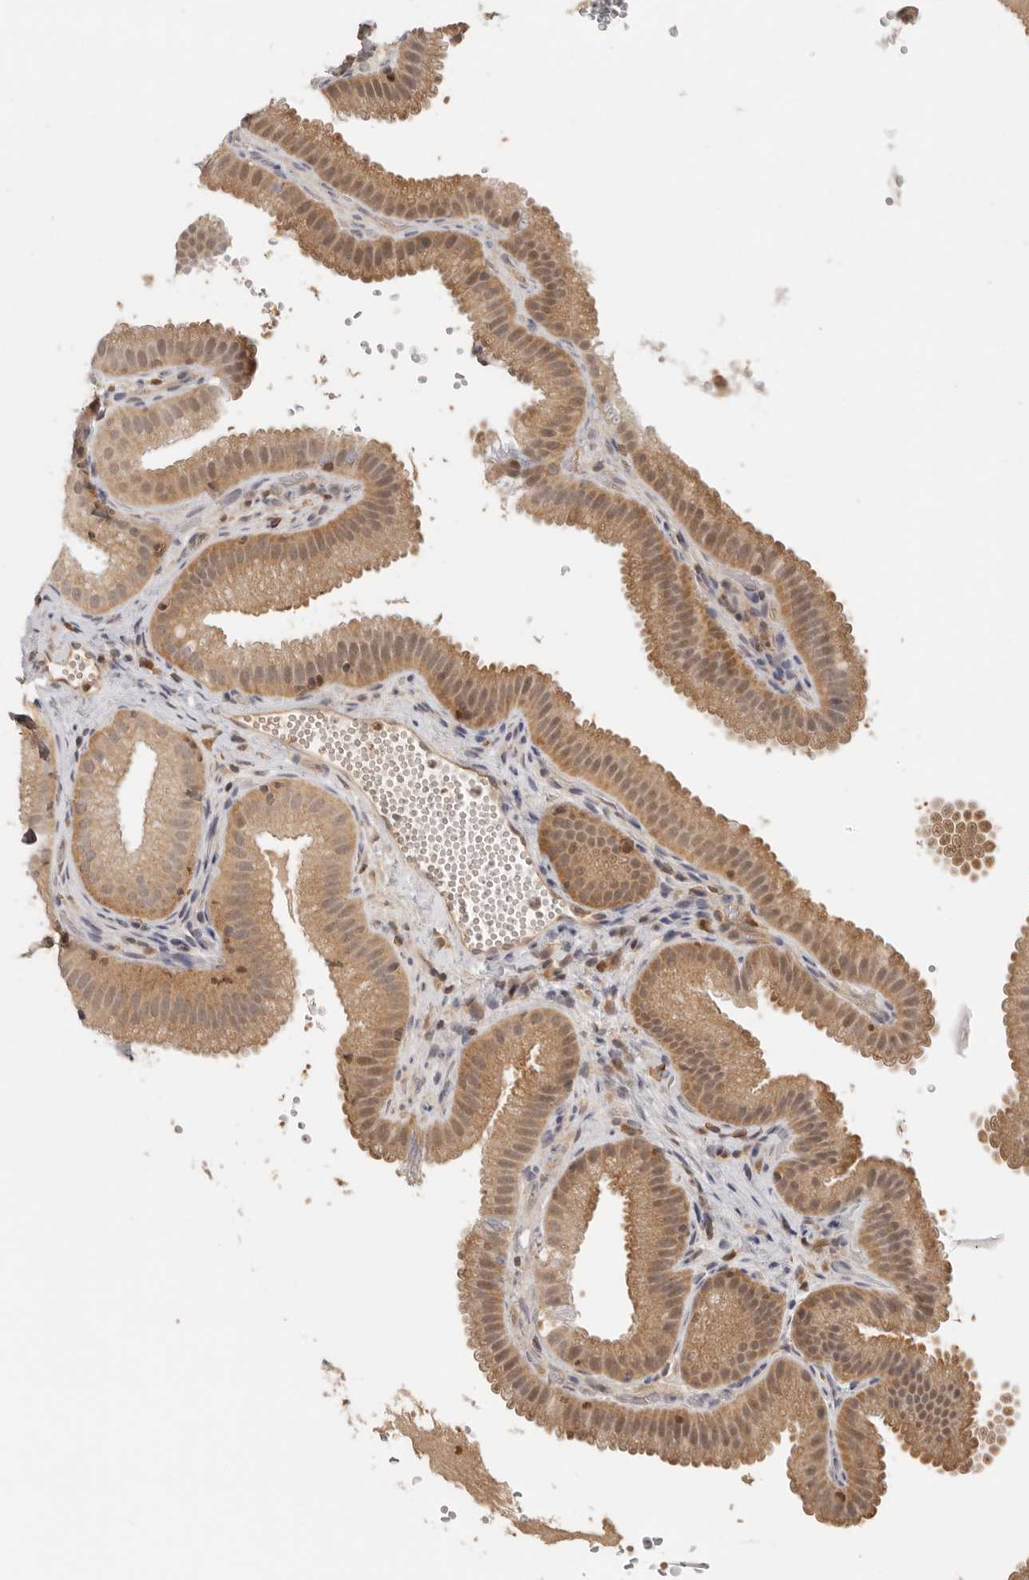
{"staining": {"intensity": "moderate", "quantity": ">75%", "location": "cytoplasmic/membranous"}, "tissue": "gallbladder", "cell_type": "Glandular cells", "image_type": "normal", "snomed": [{"axis": "morphology", "description": "Normal tissue, NOS"}, {"axis": "topography", "description": "Gallbladder"}], "caption": "The immunohistochemical stain shows moderate cytoplasmic/membranous positivity in glandular cells of benign gallbladder.", "gene": "PSMA5", "patient": {"sex": "female", "age": 30}}